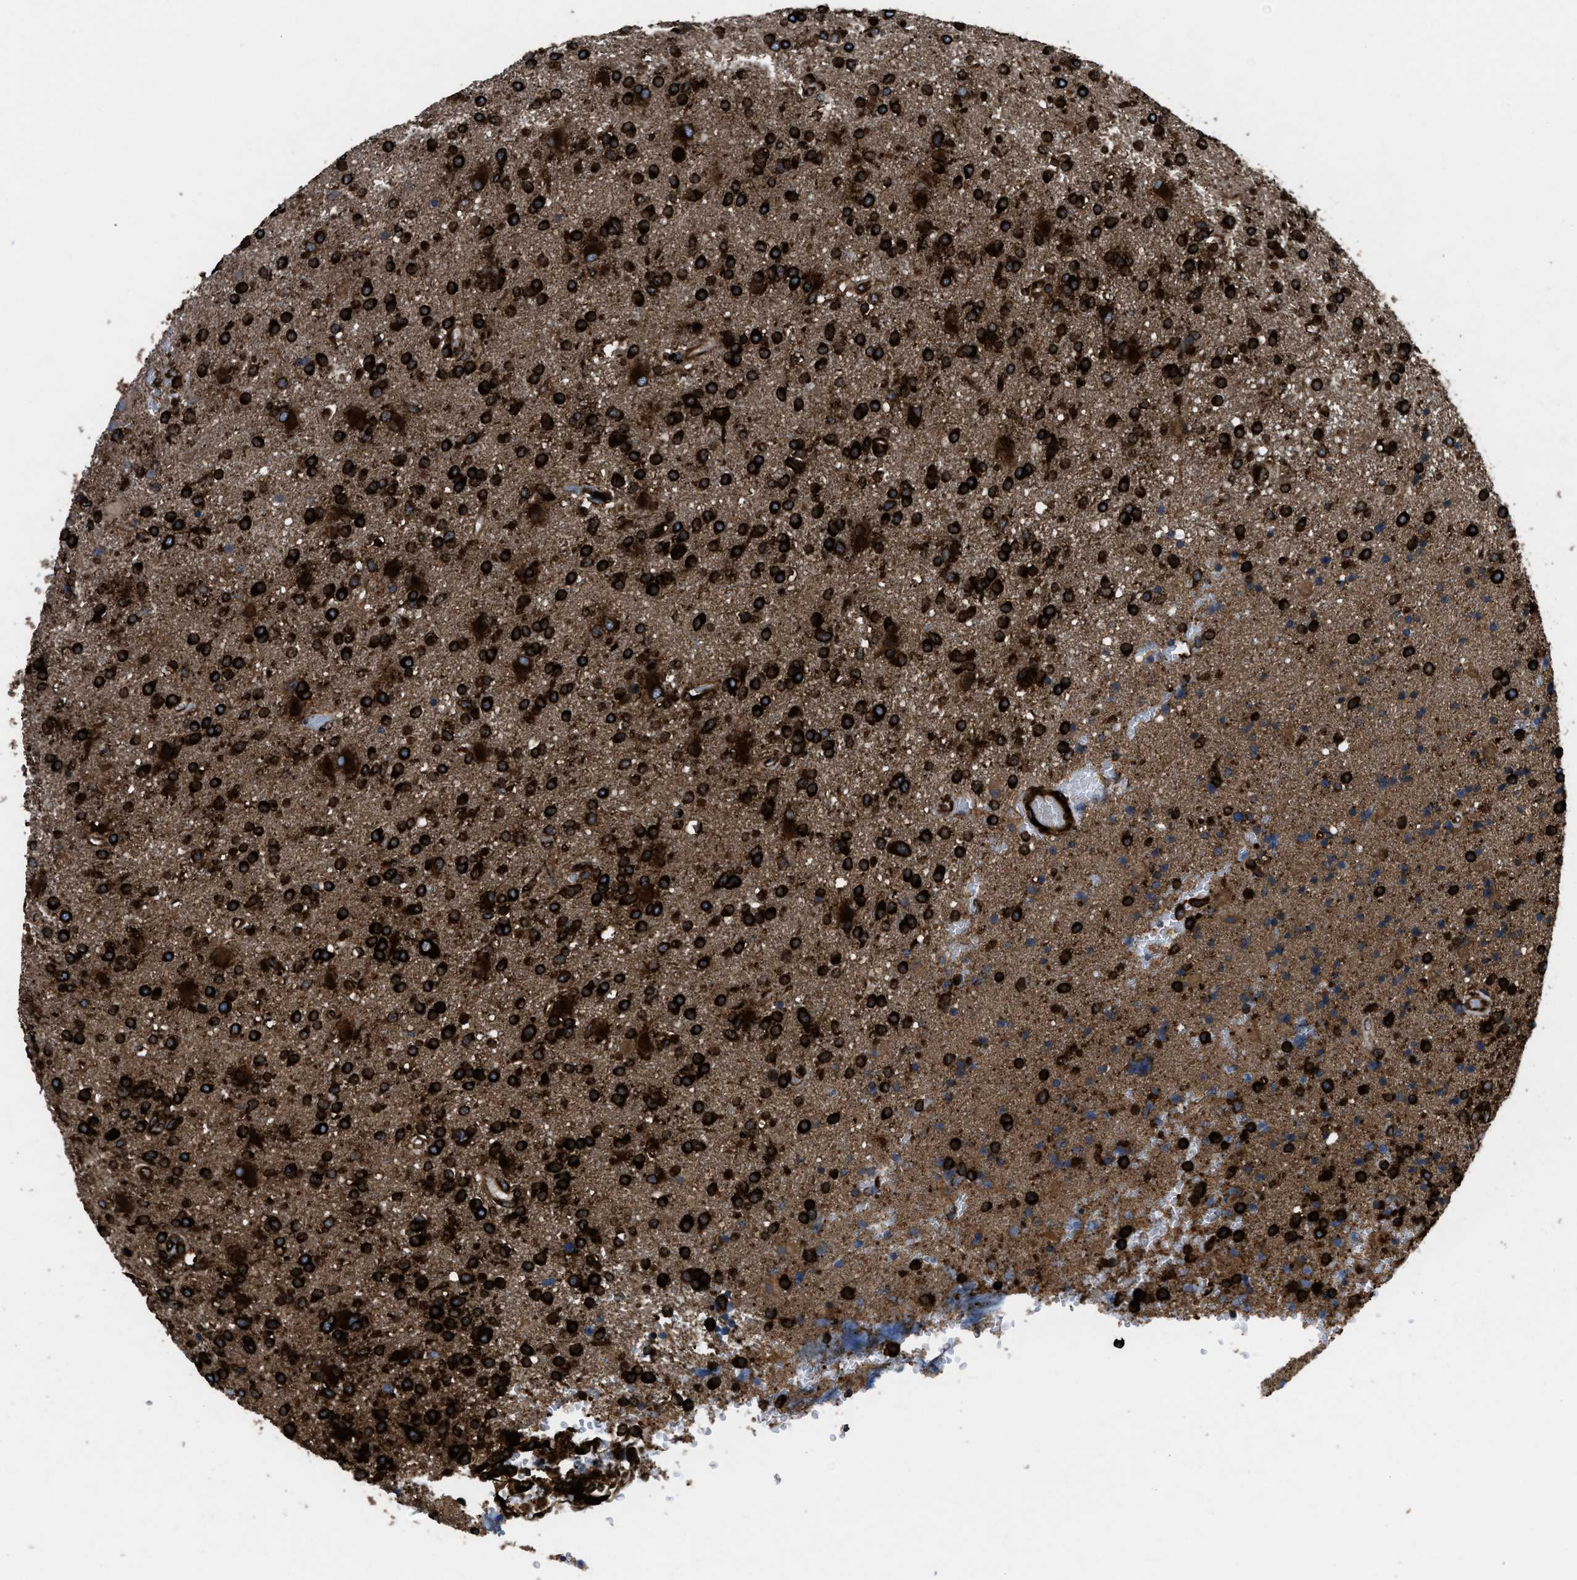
{"staining": {"intensity": "strong", "quantity": ">75%", "location": "cytoplasmic/membranous"}, "tissue": "glioma", "cell_type": "Tumor cells", "image_type": "cancer", "snomed": [{"axis": "morphology", "description": "Glioma, malignant, High grade"}, {"axis": "topography", "description": "Brain"}], "caption": "The histopathology image exhibits staining of malignant high-grade glioma, revealing strong cytoplasmic/membranous protein positivity (brown color) within tumor cells.", "gene": "CAPRIN1", "patient": {"sex": "male", "age": 72}}